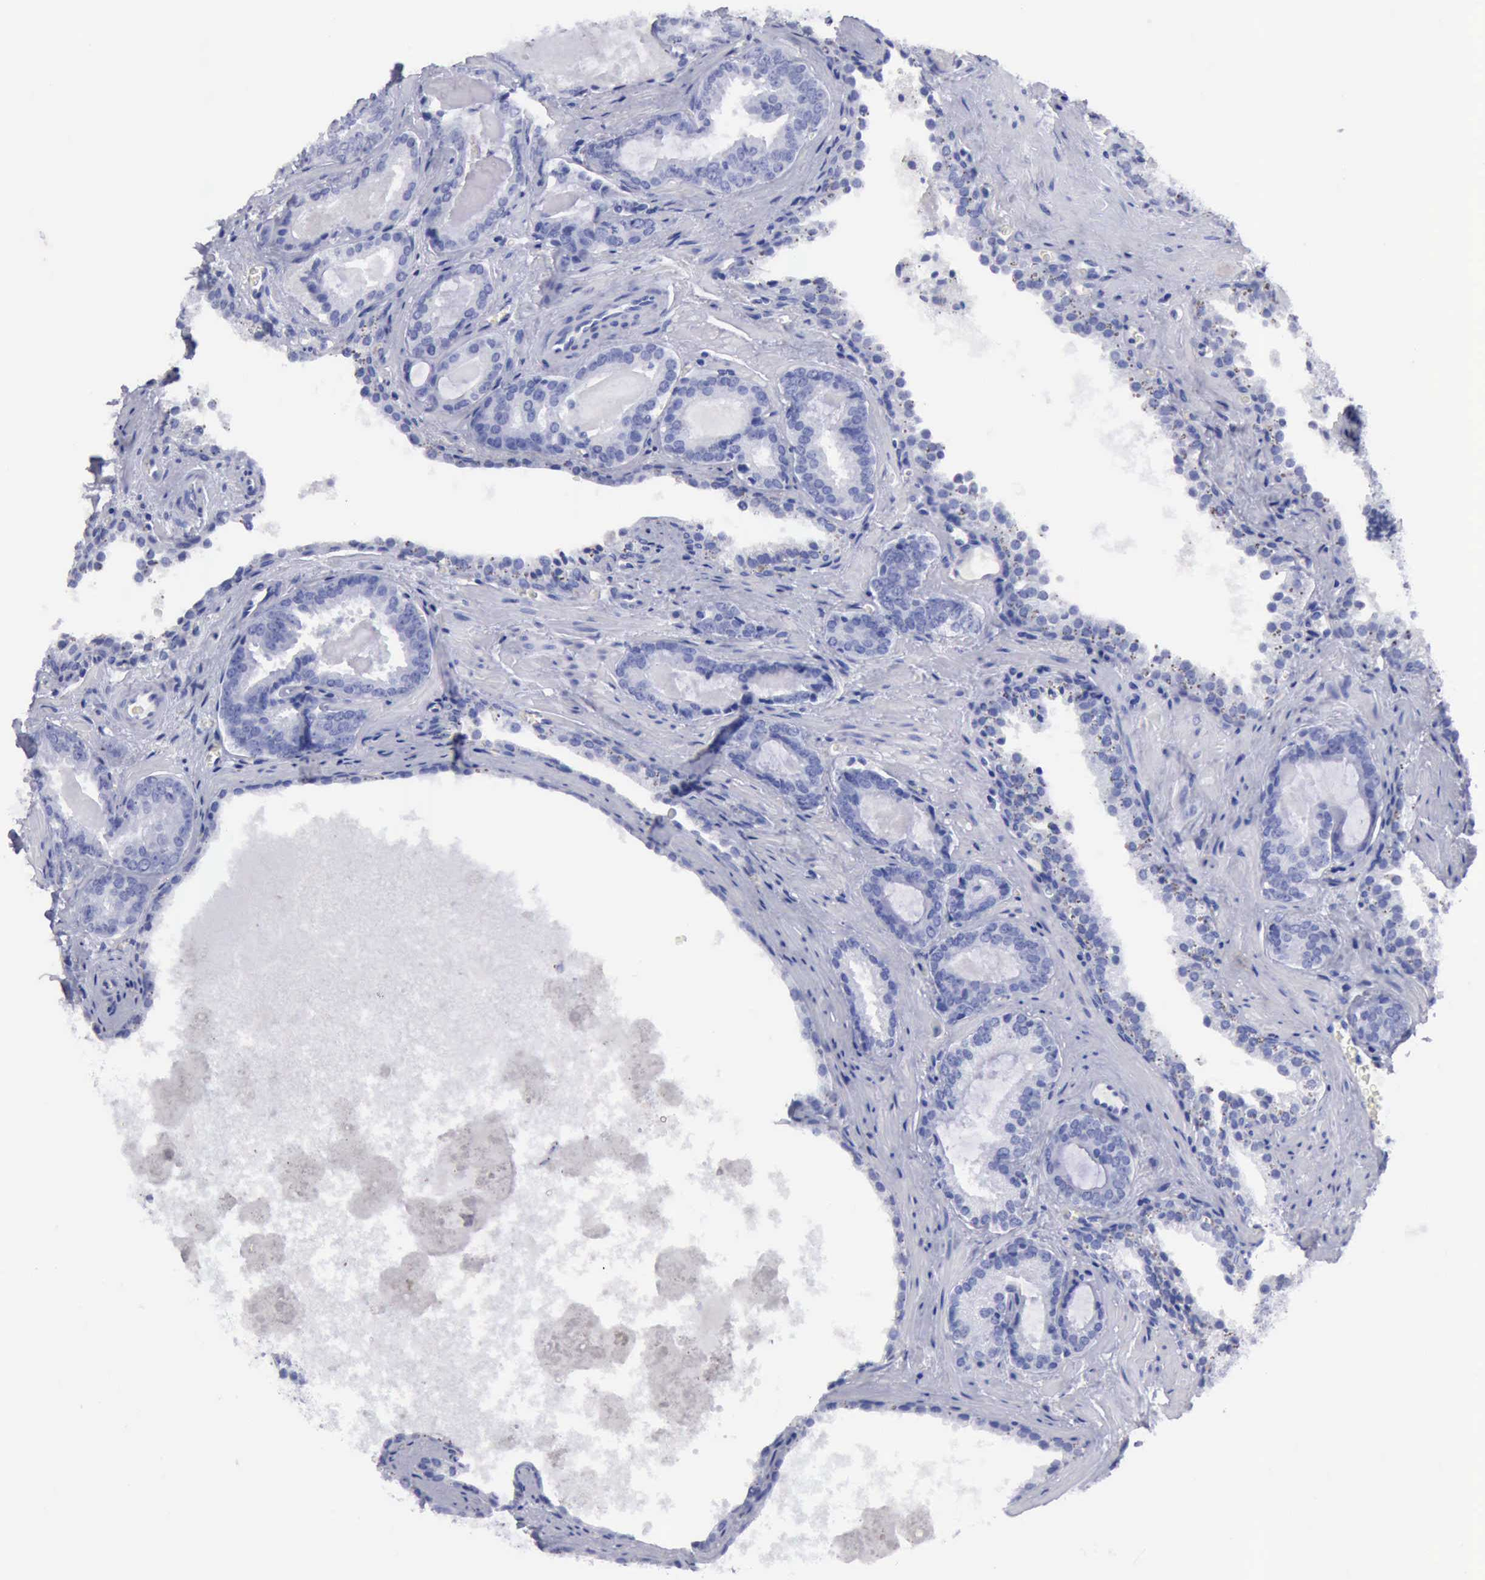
{"staining": {"intensity": "negative", "quantity": "none", "location": "none"}, "tissue": "prostate cancer", "cell_type": "Tumor cells", "image_type": "cancer", "snomed": [{"axis": "morphology", "description": "Adenocarcinoma, Medium grade"}, {"axis": "topography", "description": "Prostate"}], "caption": "This histopathology image is of prostate medium-grade adenocarcinoma stained with immunohistochemistry (IHC) to label a protein in brown with the nuclei are counter-stained blue. There is no staining in tumor cells. Nuclei are stained in blue.", "gene": "CYP19A1", "patient": {"sex": "male", "age": 64}}